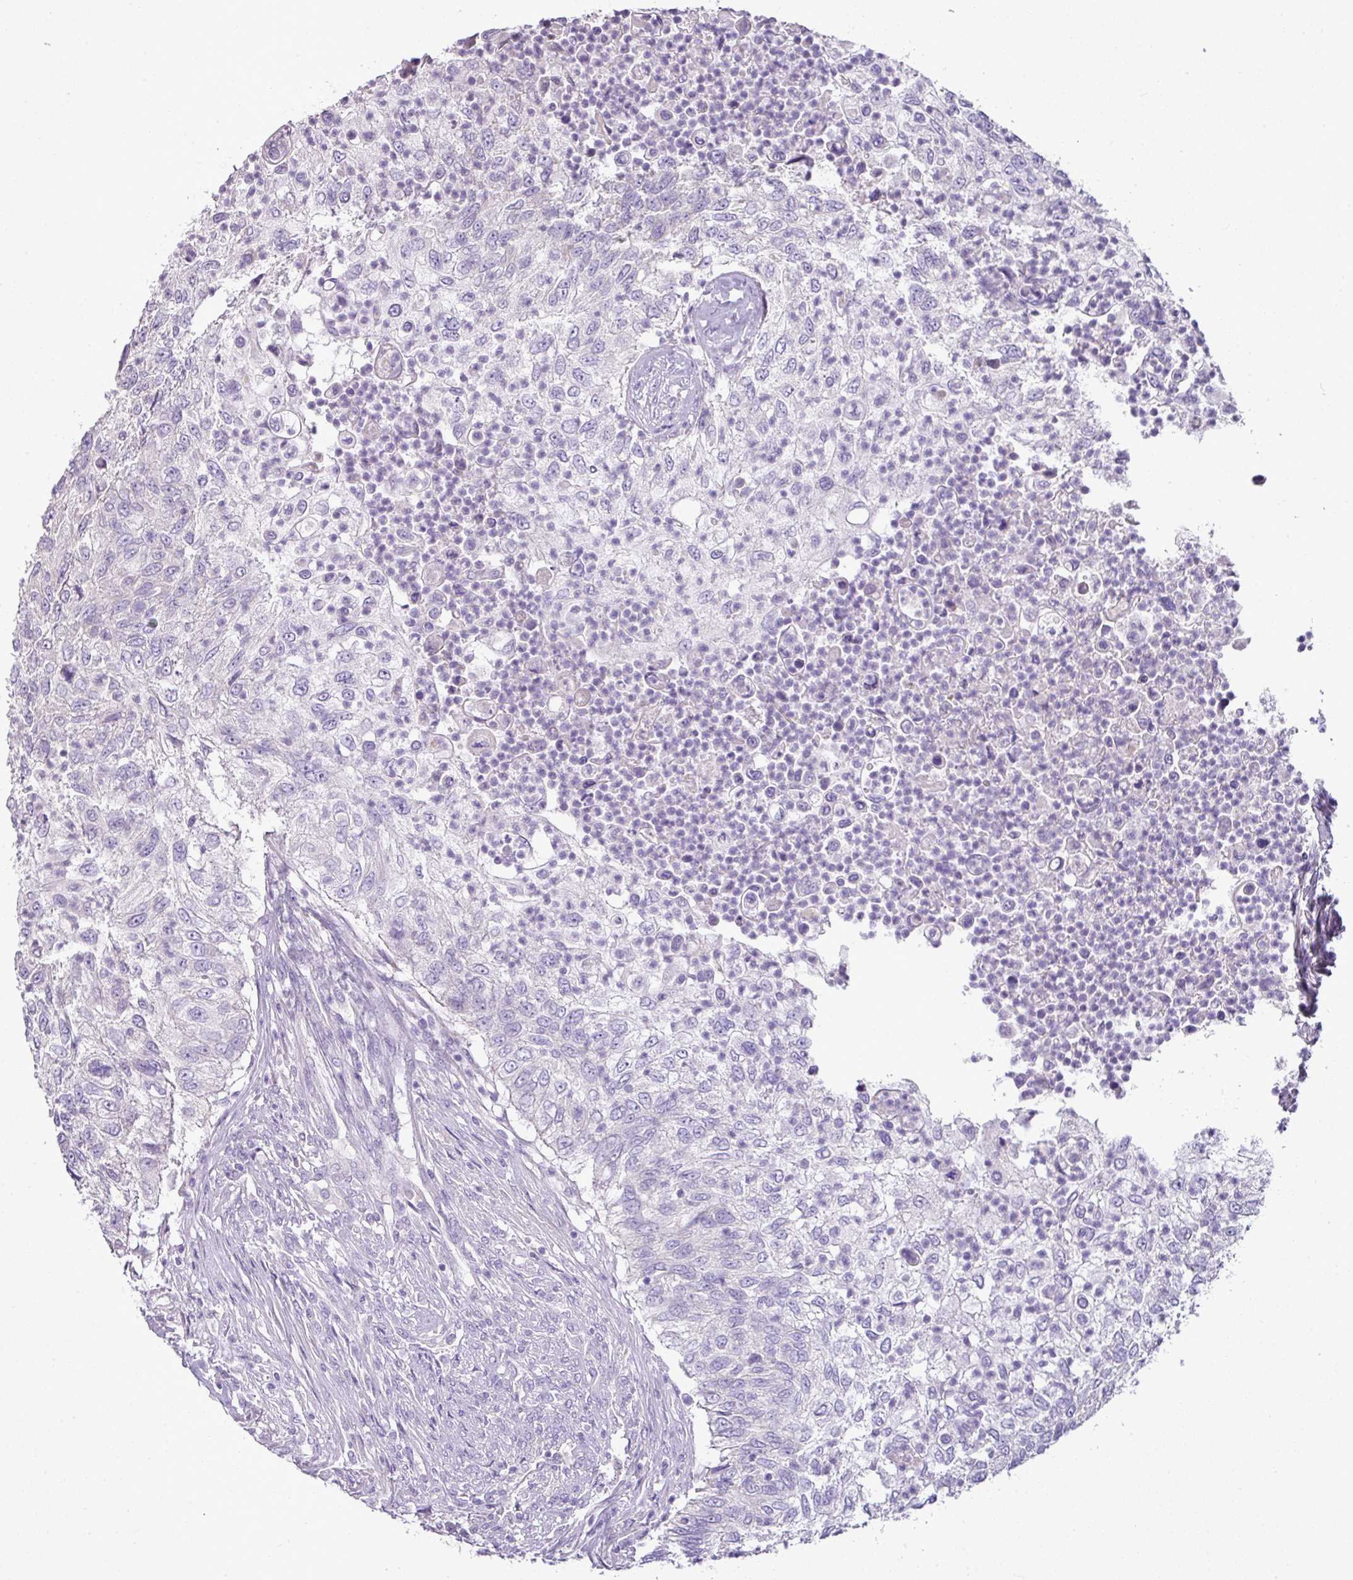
{"staining": {"intensity": "negative", "quantity": "none", "location": "none"}, "tissue": "urothelial cancer", "cell_type": "Tumor cells", "image_type": "cancer", "snomed": [{"axis": "morphology", "description": "Urothelial carcinoma, High grade"}, {"axis": "topography", "description": "Urinary bladder"}], "caption": "Immunohistochemistry (IHC) histopathology image of neoplastic tissue: human urothelial cancer stained with DAB (3,3'-diaminobenzidine) displays no significant protein expression in tumor cells.", "gene": "BRINP2", "patient": {"sex": "female", "age": 60}}